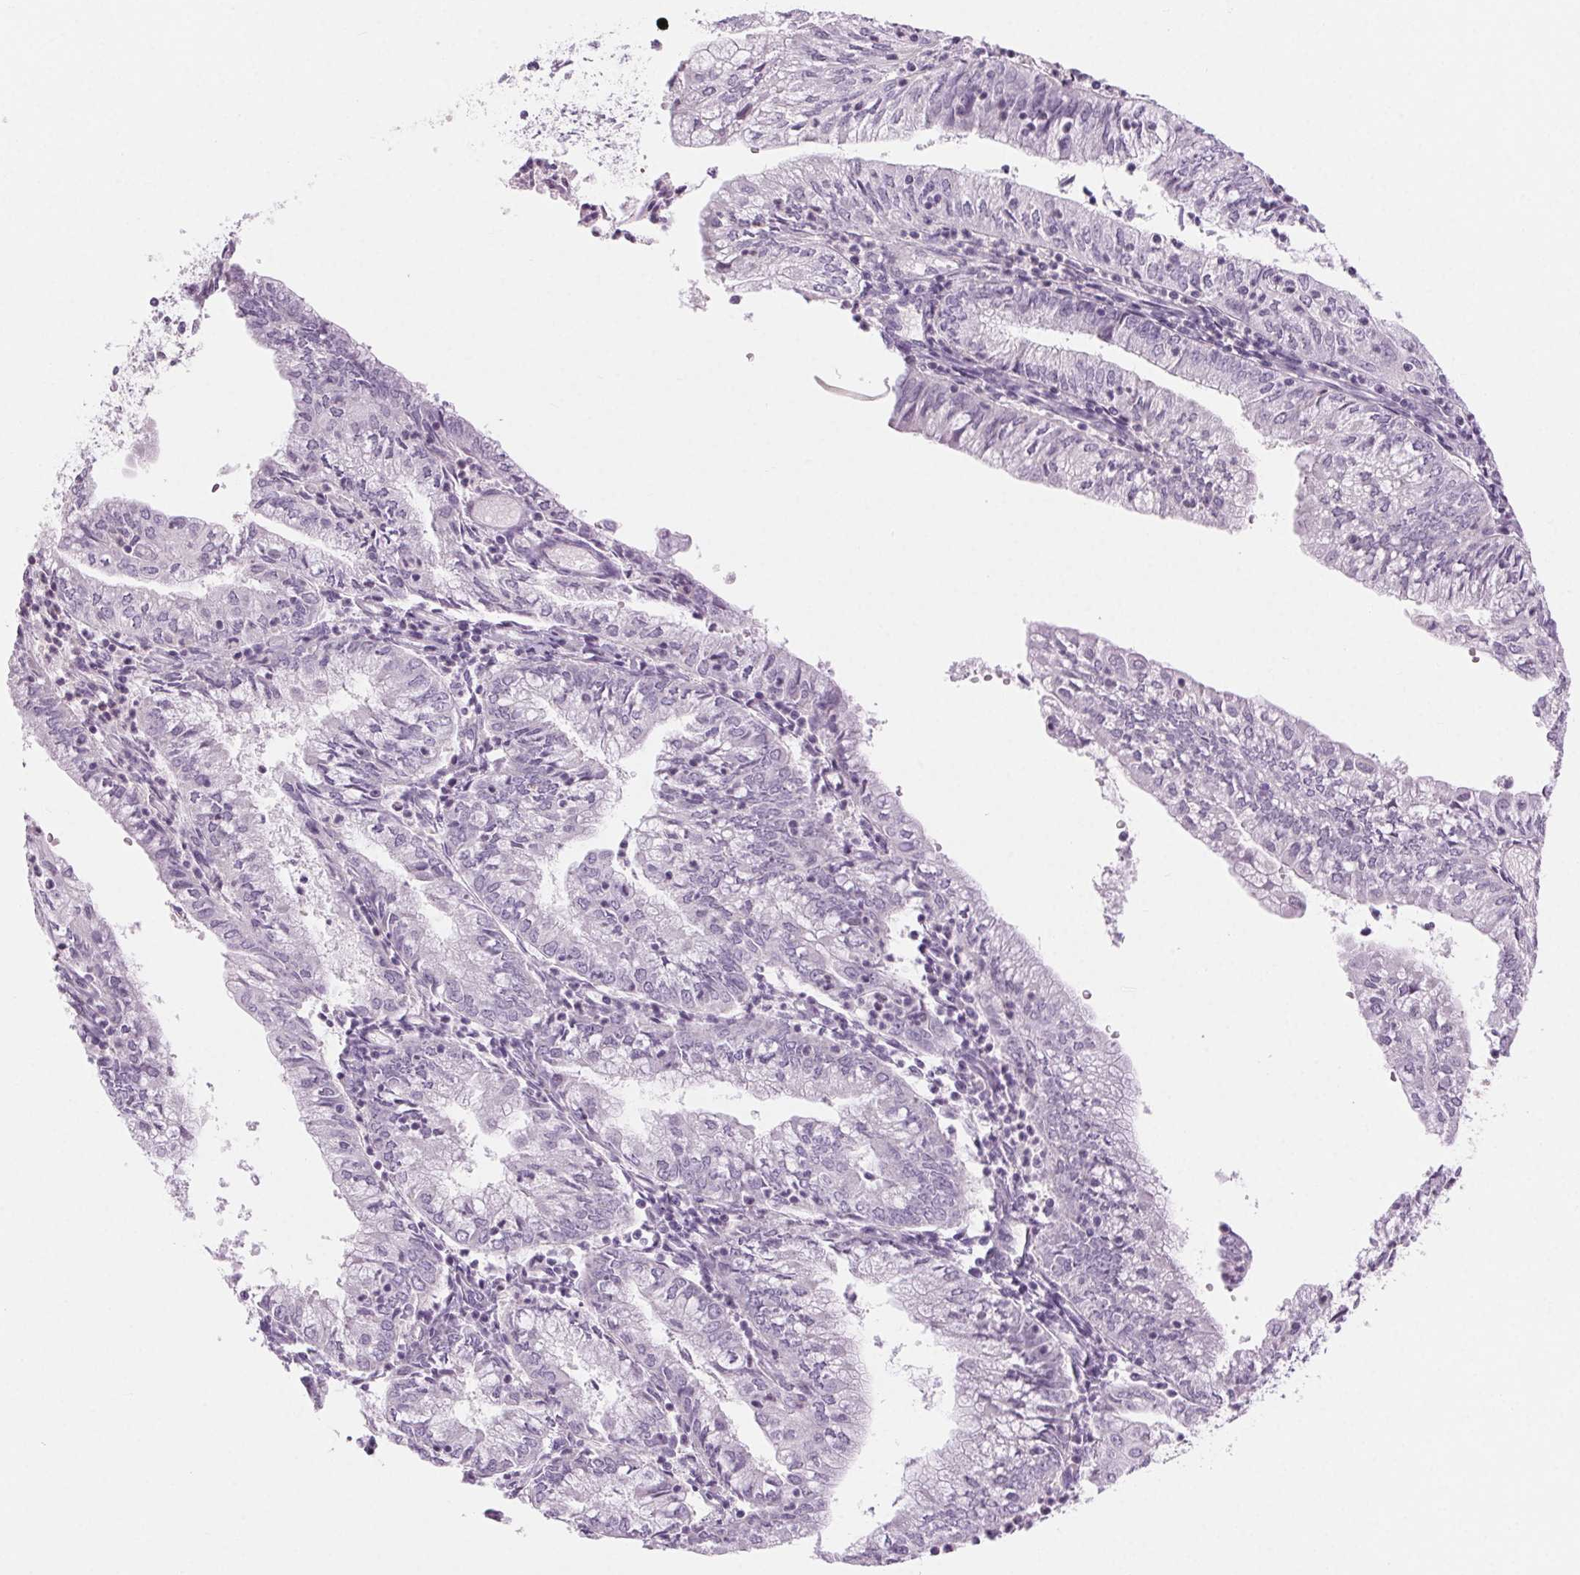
{"staining": {"intensity": "negative", "quantity": "none", "location": "none"}, "tissue": "endometrial cancer", "cell_type": "Tumor cells", "image_type": "cancer", "snomed": [{"axis": "morphology", "description": "Adenocarcinoma, NOS"}, {"axis": "topography", "description": "Endometrium"}], "caption": "This is an immunohistochemistry micrograph of endometrial adenocarcinoma. There is no staining in tumor cells.", "gene": "SLC6A19", "patient": {"sex": "female", "age": 55}}